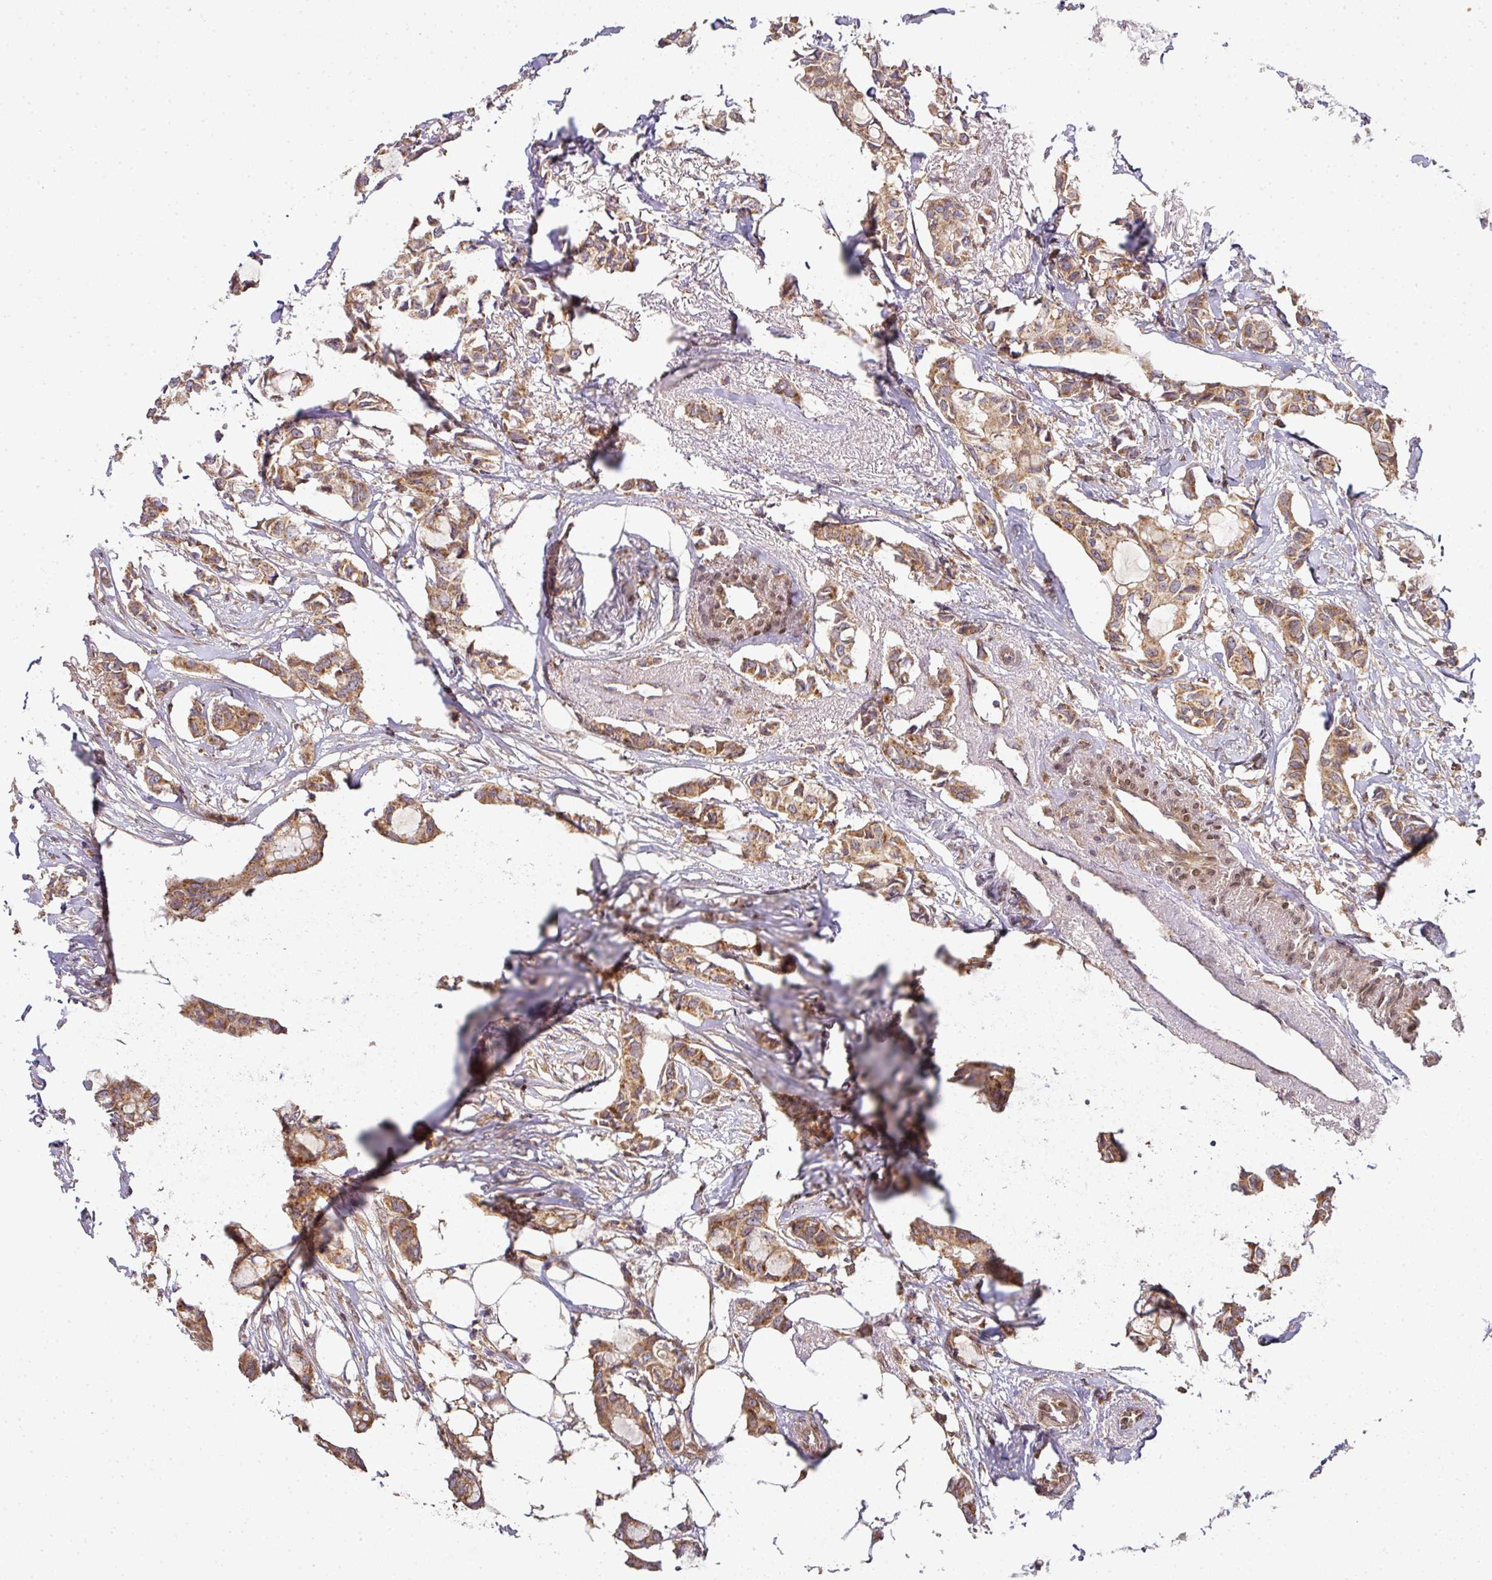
{"staining": {"intensity": "moderate", "quantity": ">75%", "location": "cytoplasmic/membranous"}, "tissue": "breast cancer", "cell_type": "Tumor cells", "image_type": "cancer", "snomed": [{"axis": "morphology", "description": "Duct carcinoma"}, {"axis": "topography", "description": "Breast"}], "caption": "Immunohistochemistry (IHC) histopathology image of human infiltrating ductal carcinoma (breast) stained for a protein (brown), which demonstrates medium levels of moderate cytoplasmic/membranous expression in approximately >75% of tumor cells.", "gene": "MALSU1", "patient": {"sex": "female", "age": 73}}